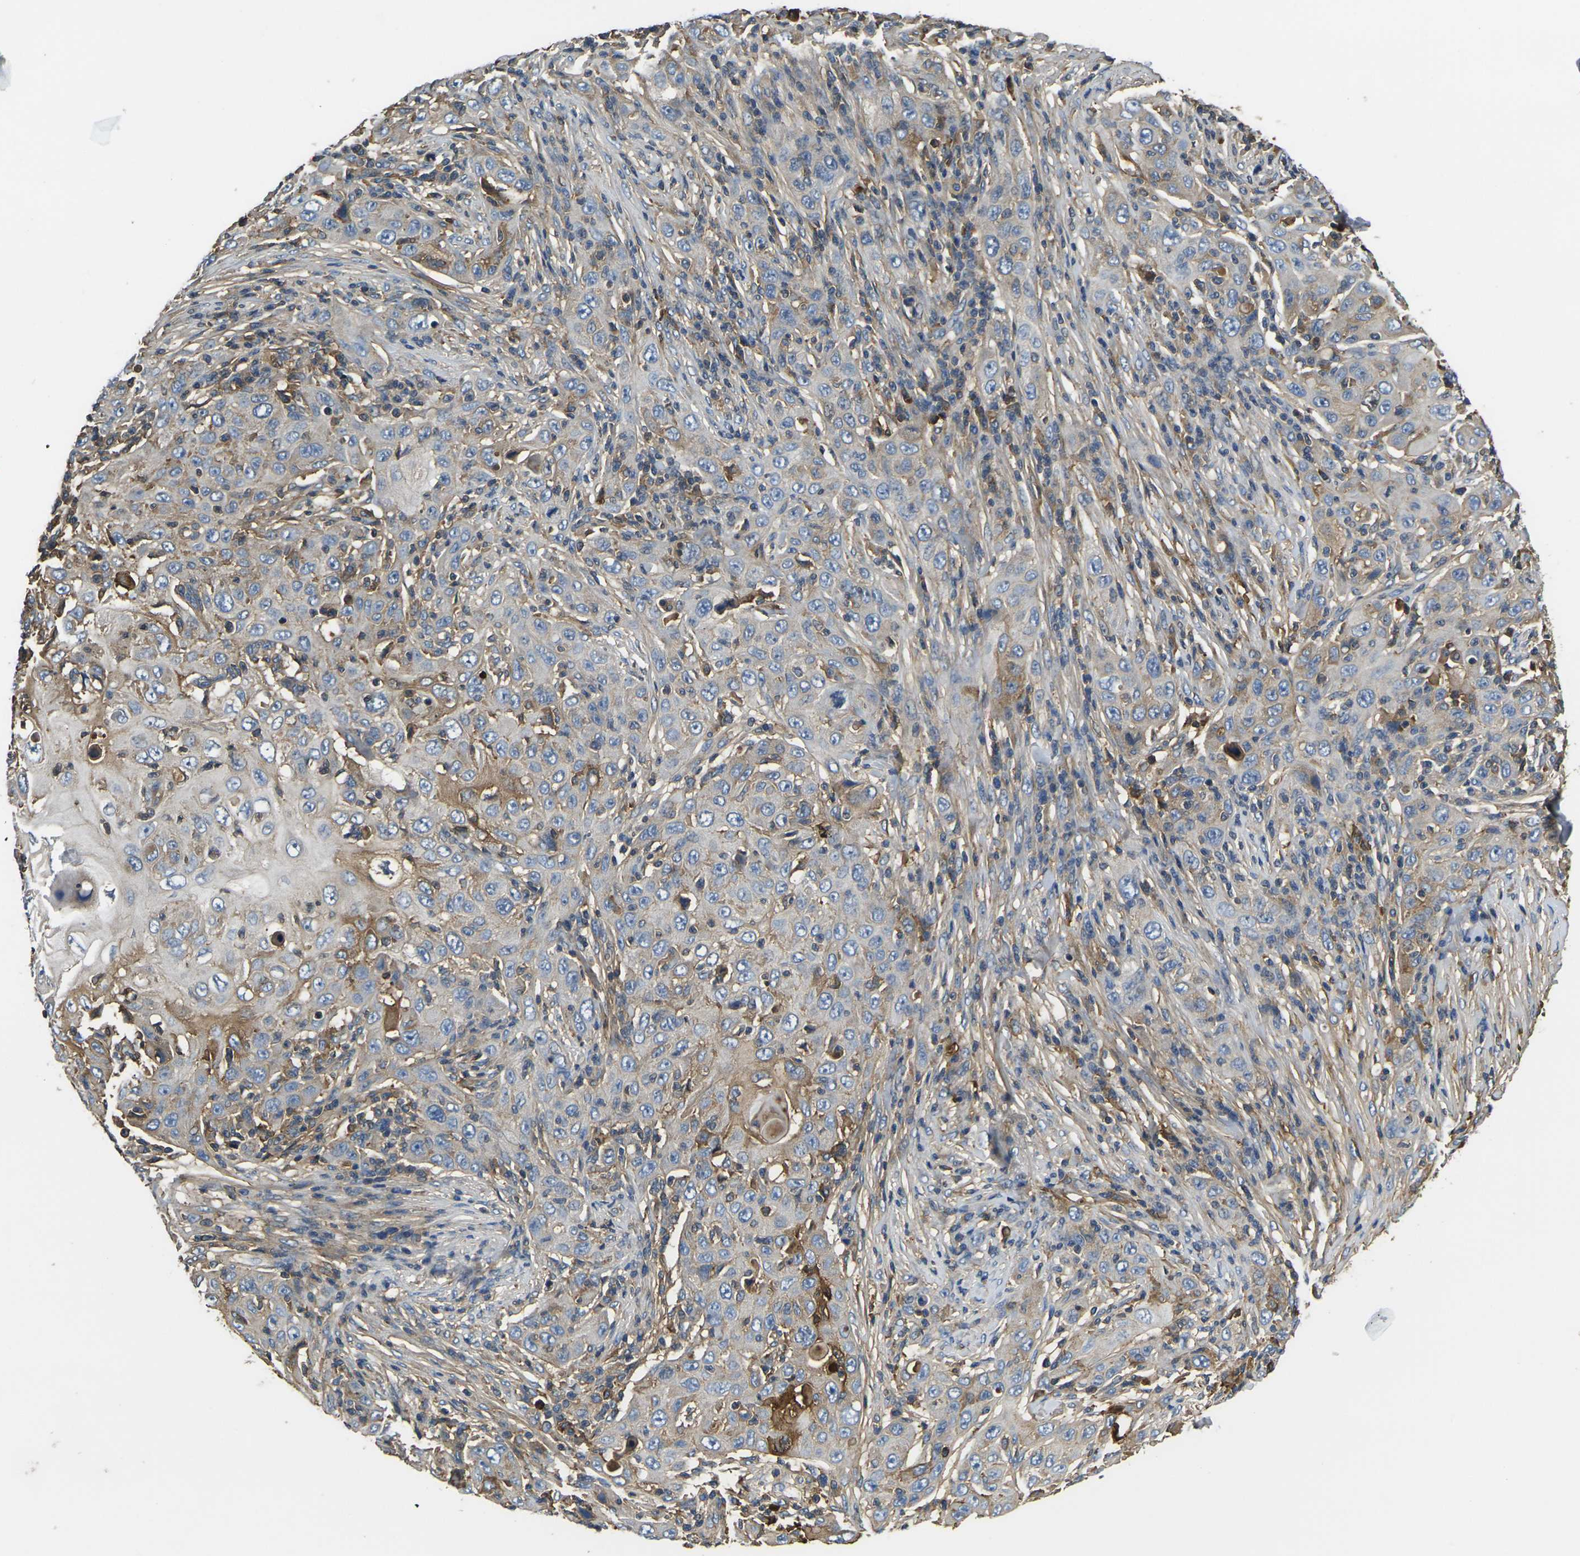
{"staining": {"intensity": "moderate", "quantity": "<25%", "location": "cytoplasmic/membranous"}, "tissue": "skin cancer", "cell_type": "Tumor cells", "image_type": "cancer", "snomed": [{"axis": "morphology", "description": "Squamous cell carcinoma, NOS"}, {"axis": "topography", "description": "Skin"}], "caption": "Skin cancer was stained to show a protein in brown. There is low levels of moderate cytoplasmic/membranous expression in approximately <25% of tumor cells.", "gene": "HSPG2", "patient": {"sex": "female", "age": 88}}